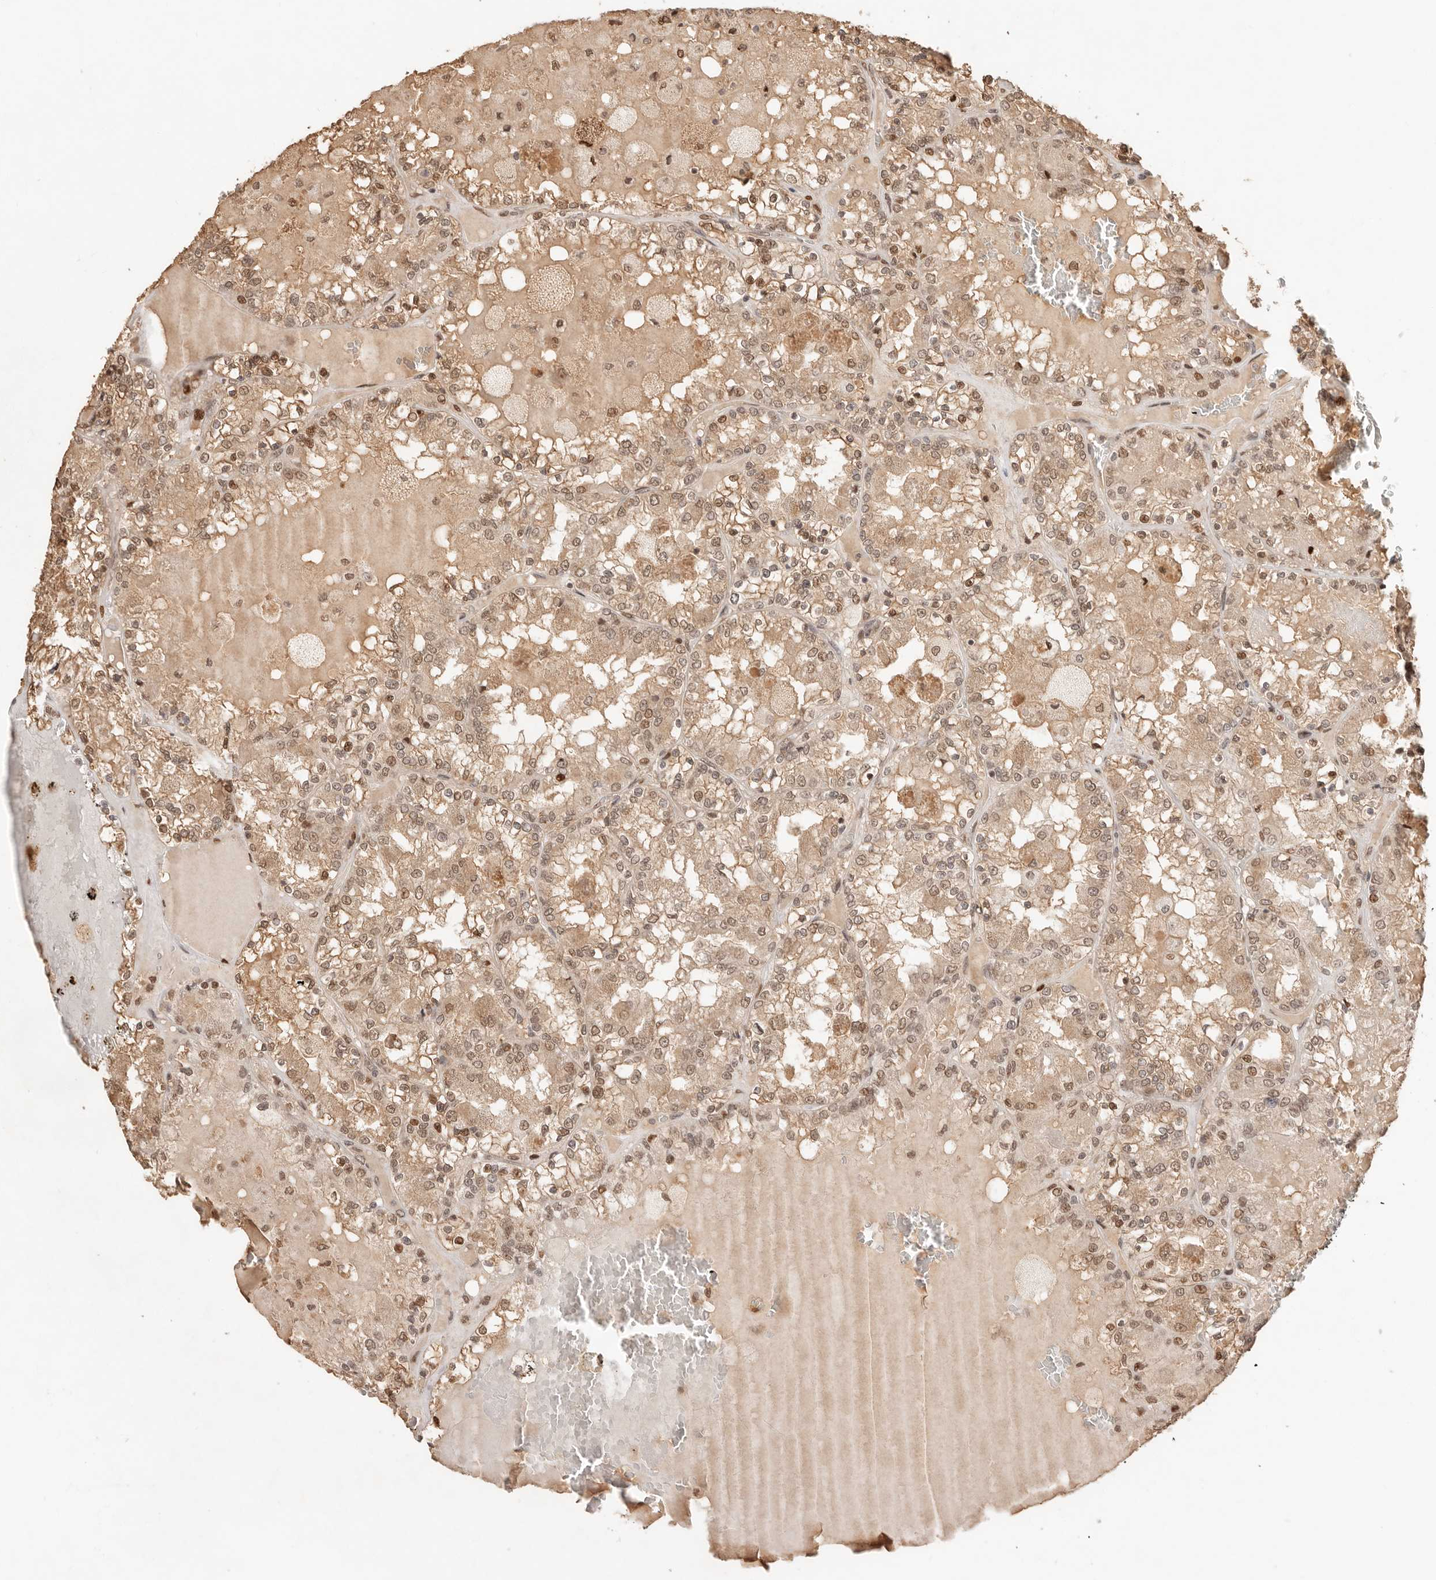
{"staining": {"intensity": "moderate", "quantity": ">75%", "location": "cytoplasmic/membranous,nuclear"}, "tissue": "renal cancer", "cell_type": "Tumor cells", "image_type": "cancer", "snomed": [{"axis": "morphology", "description": "Adenocarcinoma, NOS"}, {"axis": "topography", "description": "Kidney"}], "caption": "This image reveals immunohistochemistry (IHC) staining of adenocarcinoma (renal), with medium moderate cytoplasmic/membranous and nuclear positivity in approximately >75% of tumor cells.", "gene": "NPAS2", "patient": {"sex": "female", "age": 56}}